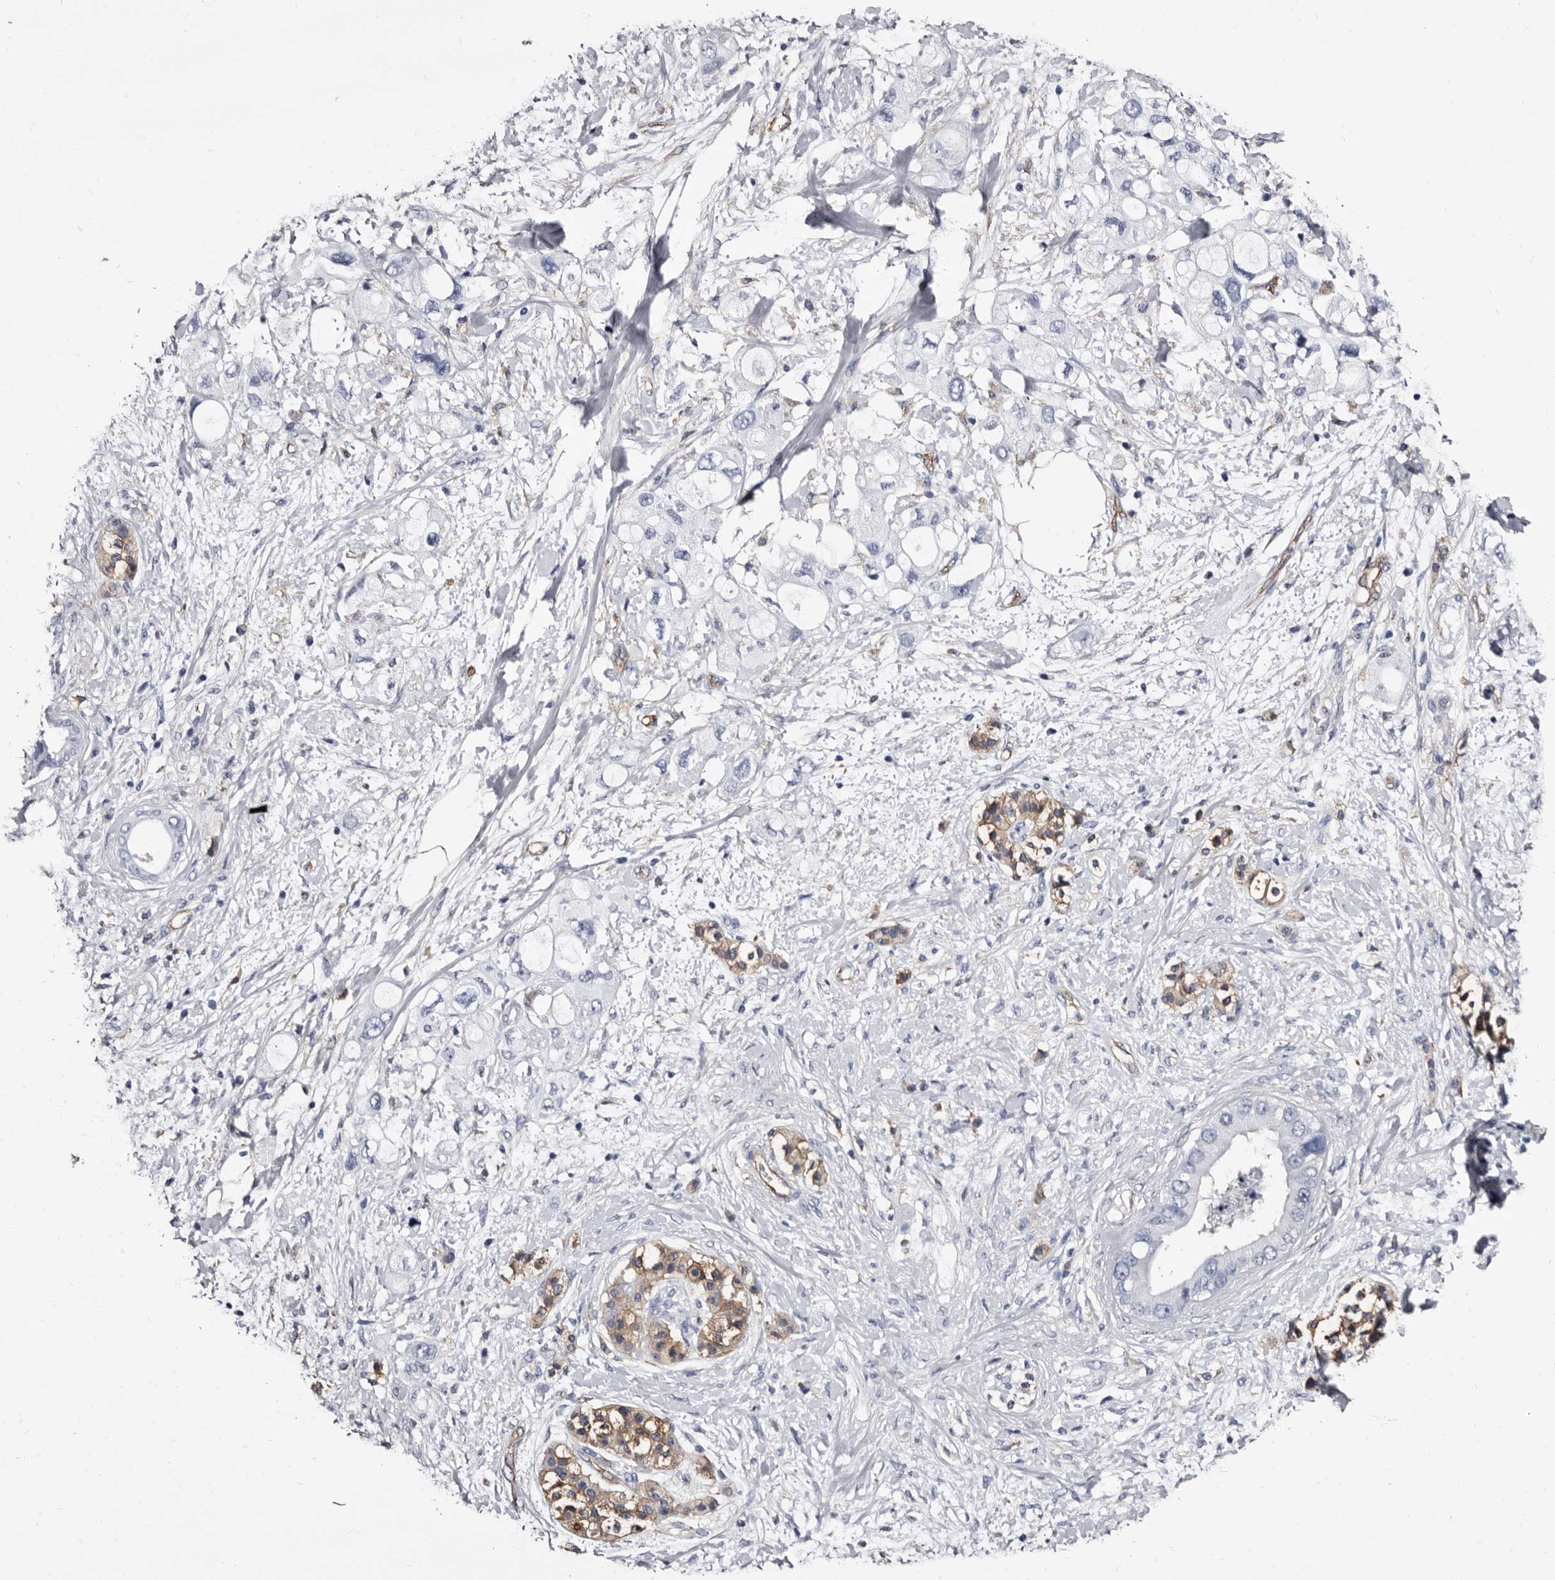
{"staining": {"intensity": "negative", "quantity": "none", "location": "none"}, "tissue": "pancreatic cancer", "cell_type": "Tumor cells", "image_type": "cancer", "snomed": [{"axis": "morphology", "description": "Adenocarcinoma, NOS"}, {"axis": "topography", "description": "Pancreas"}], "caption": "Pancreatic cancer was stained to show a protein in brown. There is no significant positivity in tumor cells.", "gene": "EPB41L3", "patient": {"sex": "female", "age": 56}}